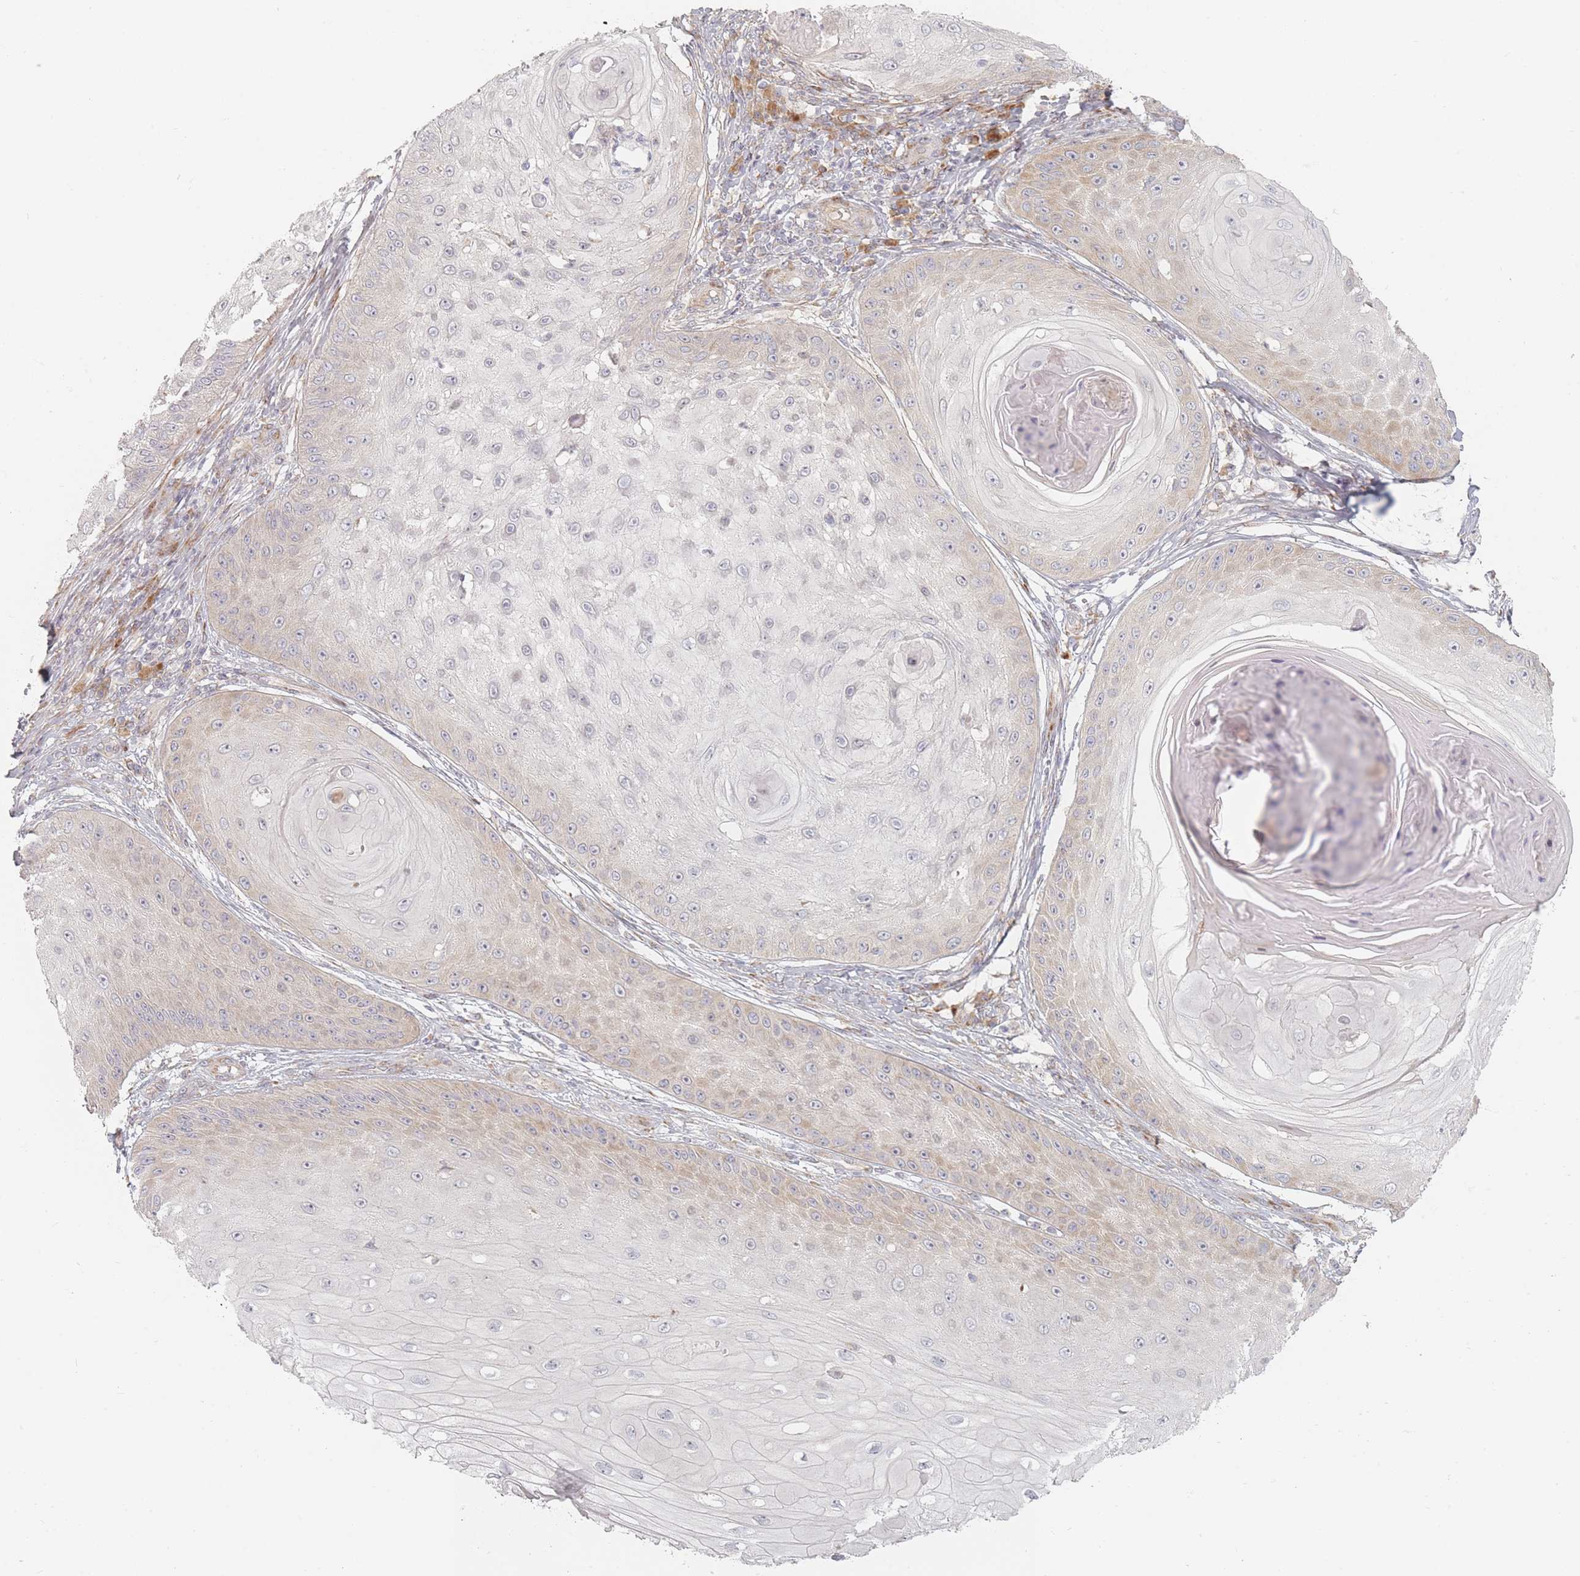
{"staining": {"intensity": "moderate", "quantity": "25%-75%", "location": "cytoplasmic/membranous"}, "tissue": "skin cancer", "cell_type": "Tumor cells", "image_type": "cancer", "snomed": [{"axis": "morphology", "description": "Squamous cell carcinoma, NOS"}, {"axis": "topography", "description": "Skin"}], "caption": "Protein staining of squamous cell carcinoma (skin) tissue exhibits moderate cytoplasmic/membranous staining in approximately 25%-75% of tumor cells.", "gene": "ZKSCAN7", "patient": {"sex": "male", "age": 70}}